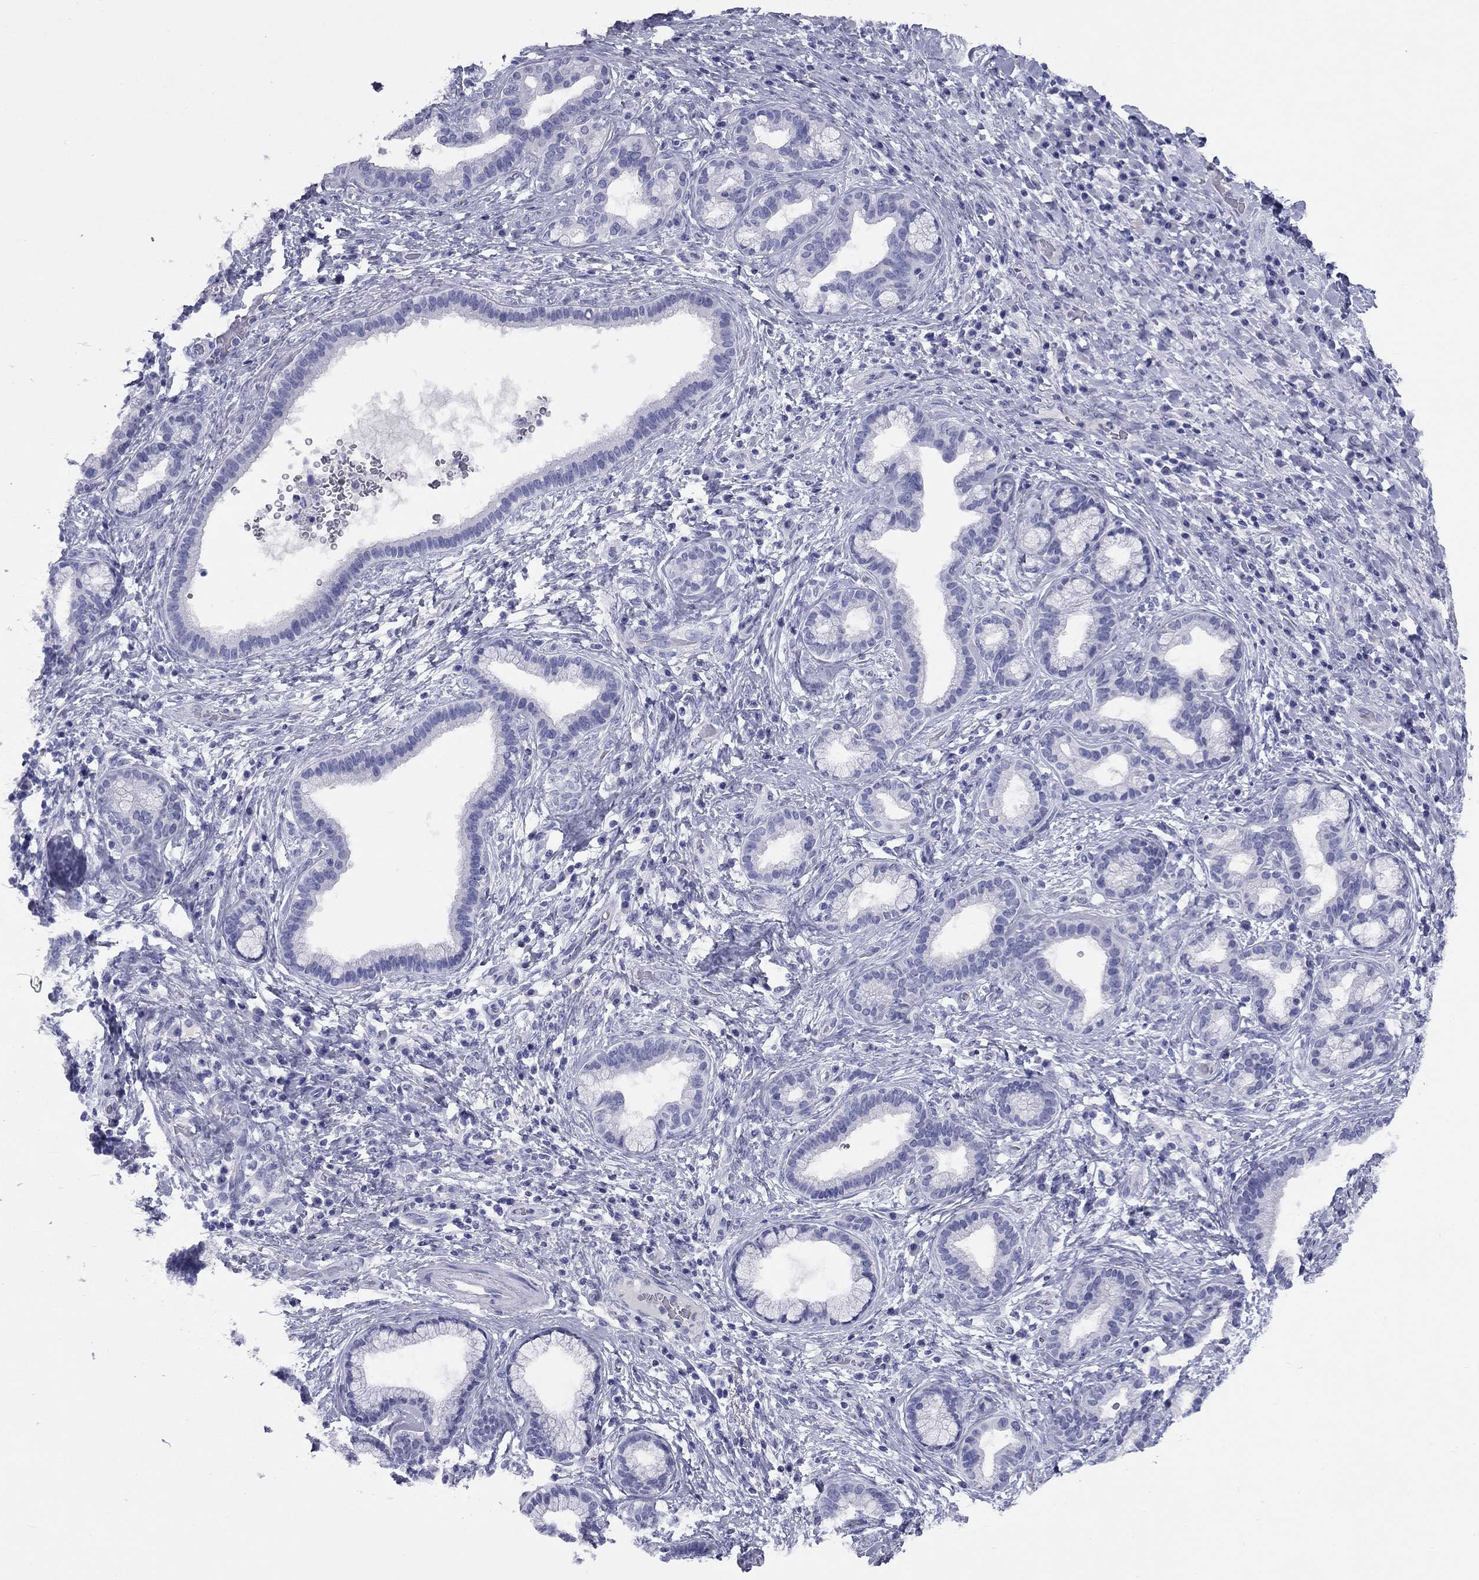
{"staining": {"intensity": "negative", "quantity": "none", "location": "none"}, "tissue": "liver cancer", "cell_type": "Tumor cells", "image_type": "cancer", "snomed": [{"axis": "morphology", "description": "Cholangiocarcinoma"}, {"axis": "topography", "description": "Liver"}], "caption": "Immunohistochemistry photomicrograph of liver cancer stained for a protein (brown), which exhibits no staining in tumor cells. The staining is performed using DAB brown chromogen with nuclei counter-stained in using hematoxylin.", "gene": "NPPA", "patient": {"sex": "female", "age": 73}}